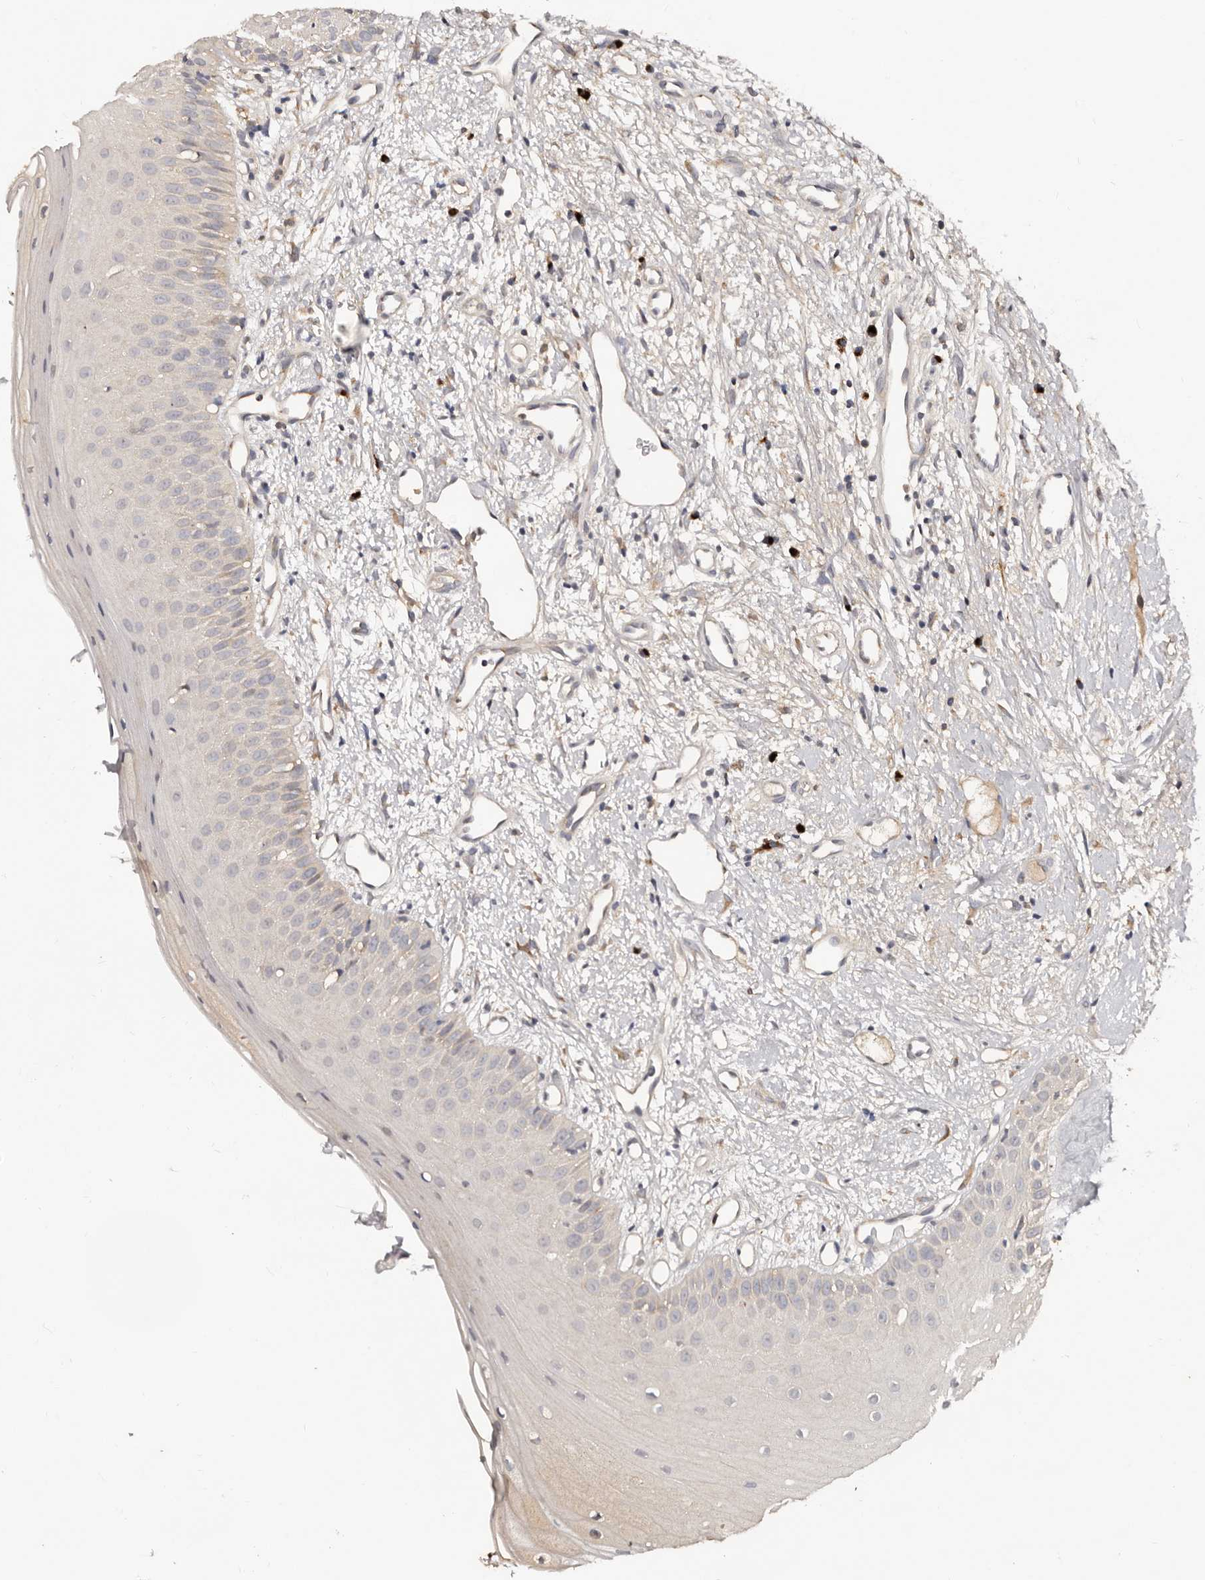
{"staining": {"intensity": "moderate", "quantity": "<25%", "location": "cytoplasmic/membranous"}, "tissue": "oral mucosa", "cell_type": "Squamous epithelial cells", "image_type": "normal", "snomed": [{"axis": "morphology", "description": "Normal tissue, NOS"}, {"axis": "topography", "description": "Oral tissue"}], "caption": "Unremarkable oral mucosa was stained to show a protein in brown. There is low levels of moderate cytoplasmic/membranous expression in about <25% of squamous epithelial cells. The staining was performed using DAB (3,3'-diaminobenzidine) to visualize the protein expression in brown, while the nuclei were stained in blue with hematoxylin (Magnification: 20x).", "gene": "DACT2", "patient": {"sex": "female", "age": 63}}